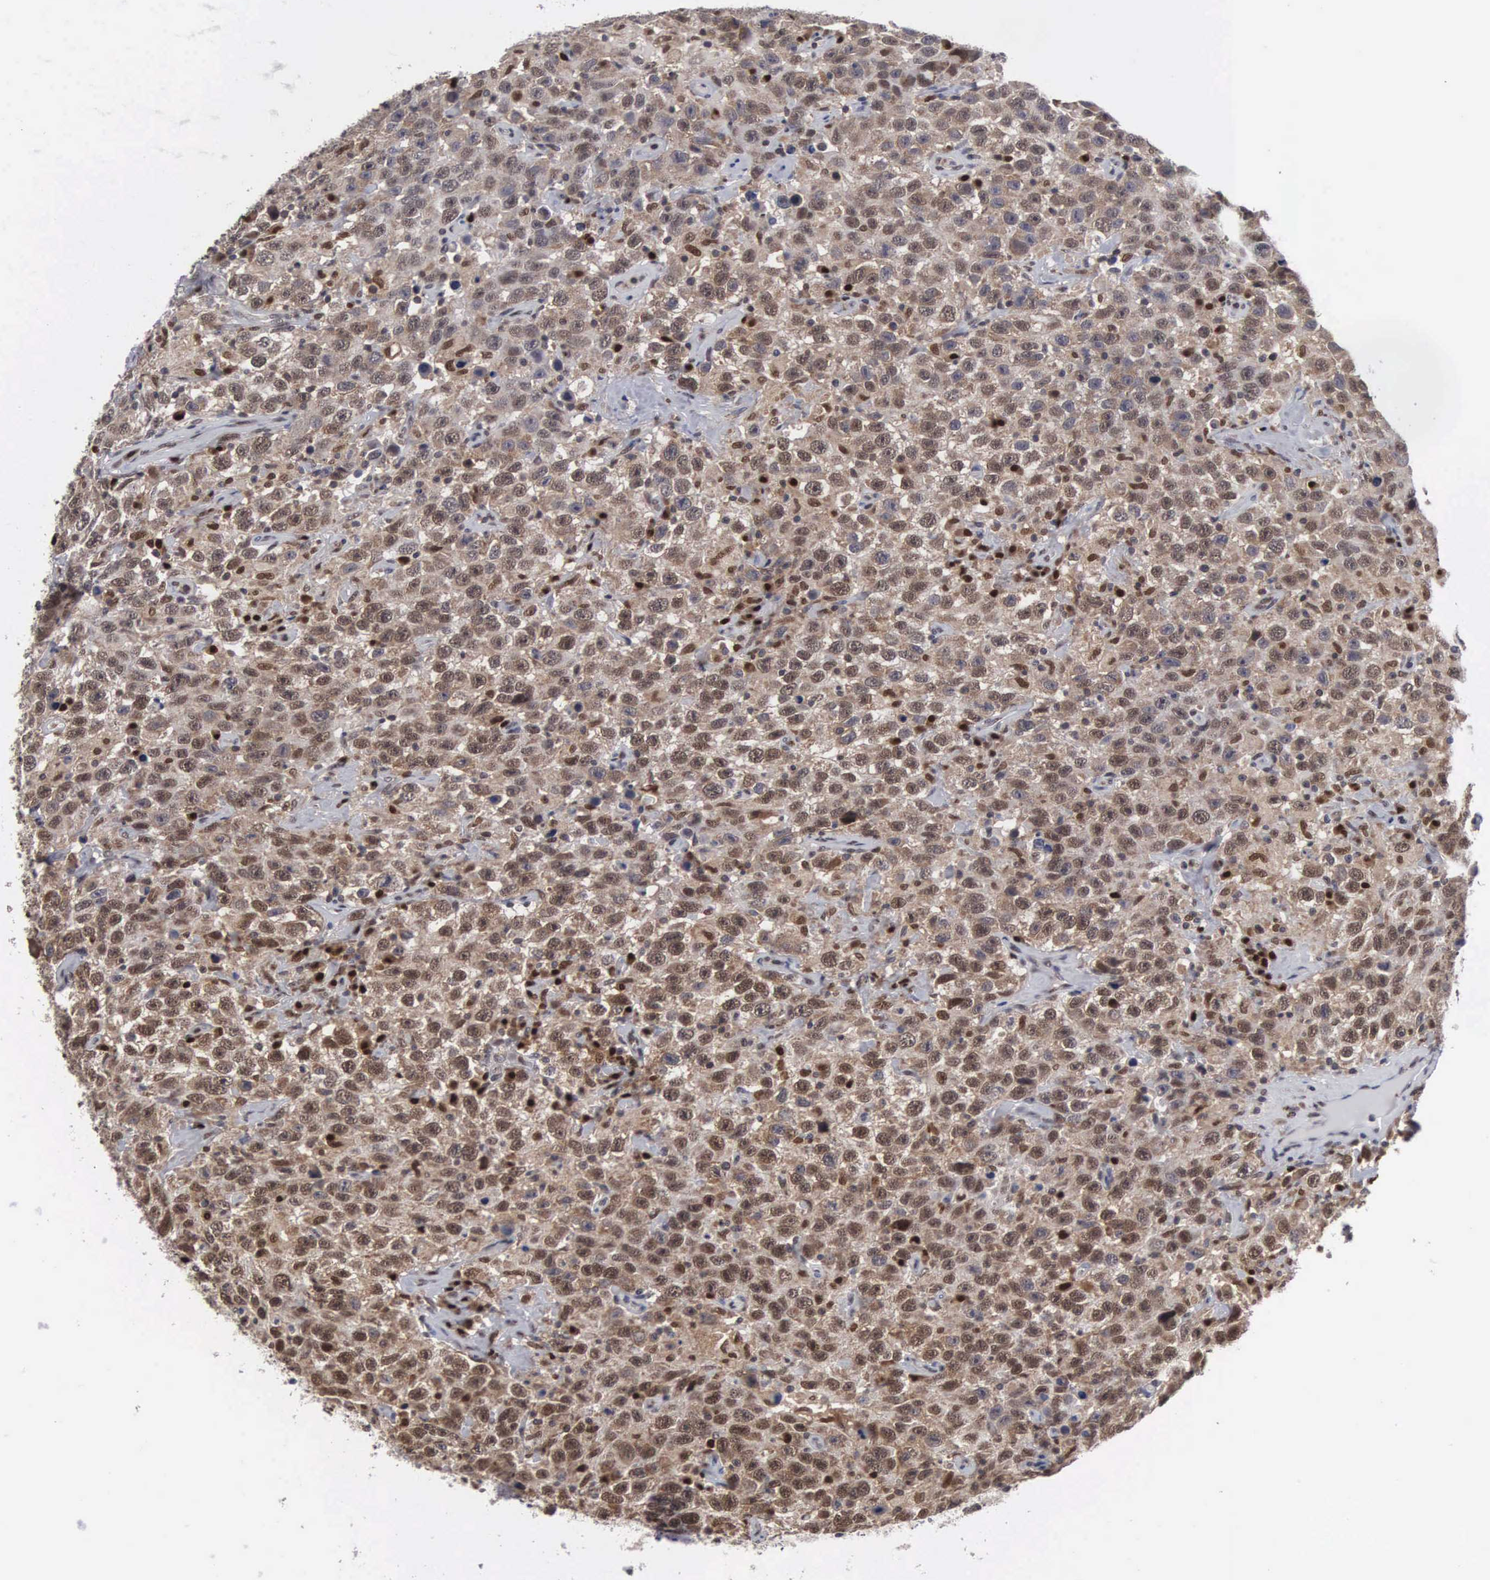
{"staining": {"intensity": "moderate", "quantity": ">75%", "location": "nuclear"}, "tissue": "testis cancer", "cell_type": "Tumor cells", "image_type": "cancer", "snomed": [{"axis": "morphology", "description": "Seminoma, NOS"}, {"axis": "topography", "description": "Testis"}], "caption": "A photomicrograph of human testis cancer stained for a protein reveals moderate nuclear brown staining in tumor cells. (Brightfield microscopy of DAB IHC at high magnification).", "gene": "TRMT5", "patient": {"sex": "male", "age": 41}}